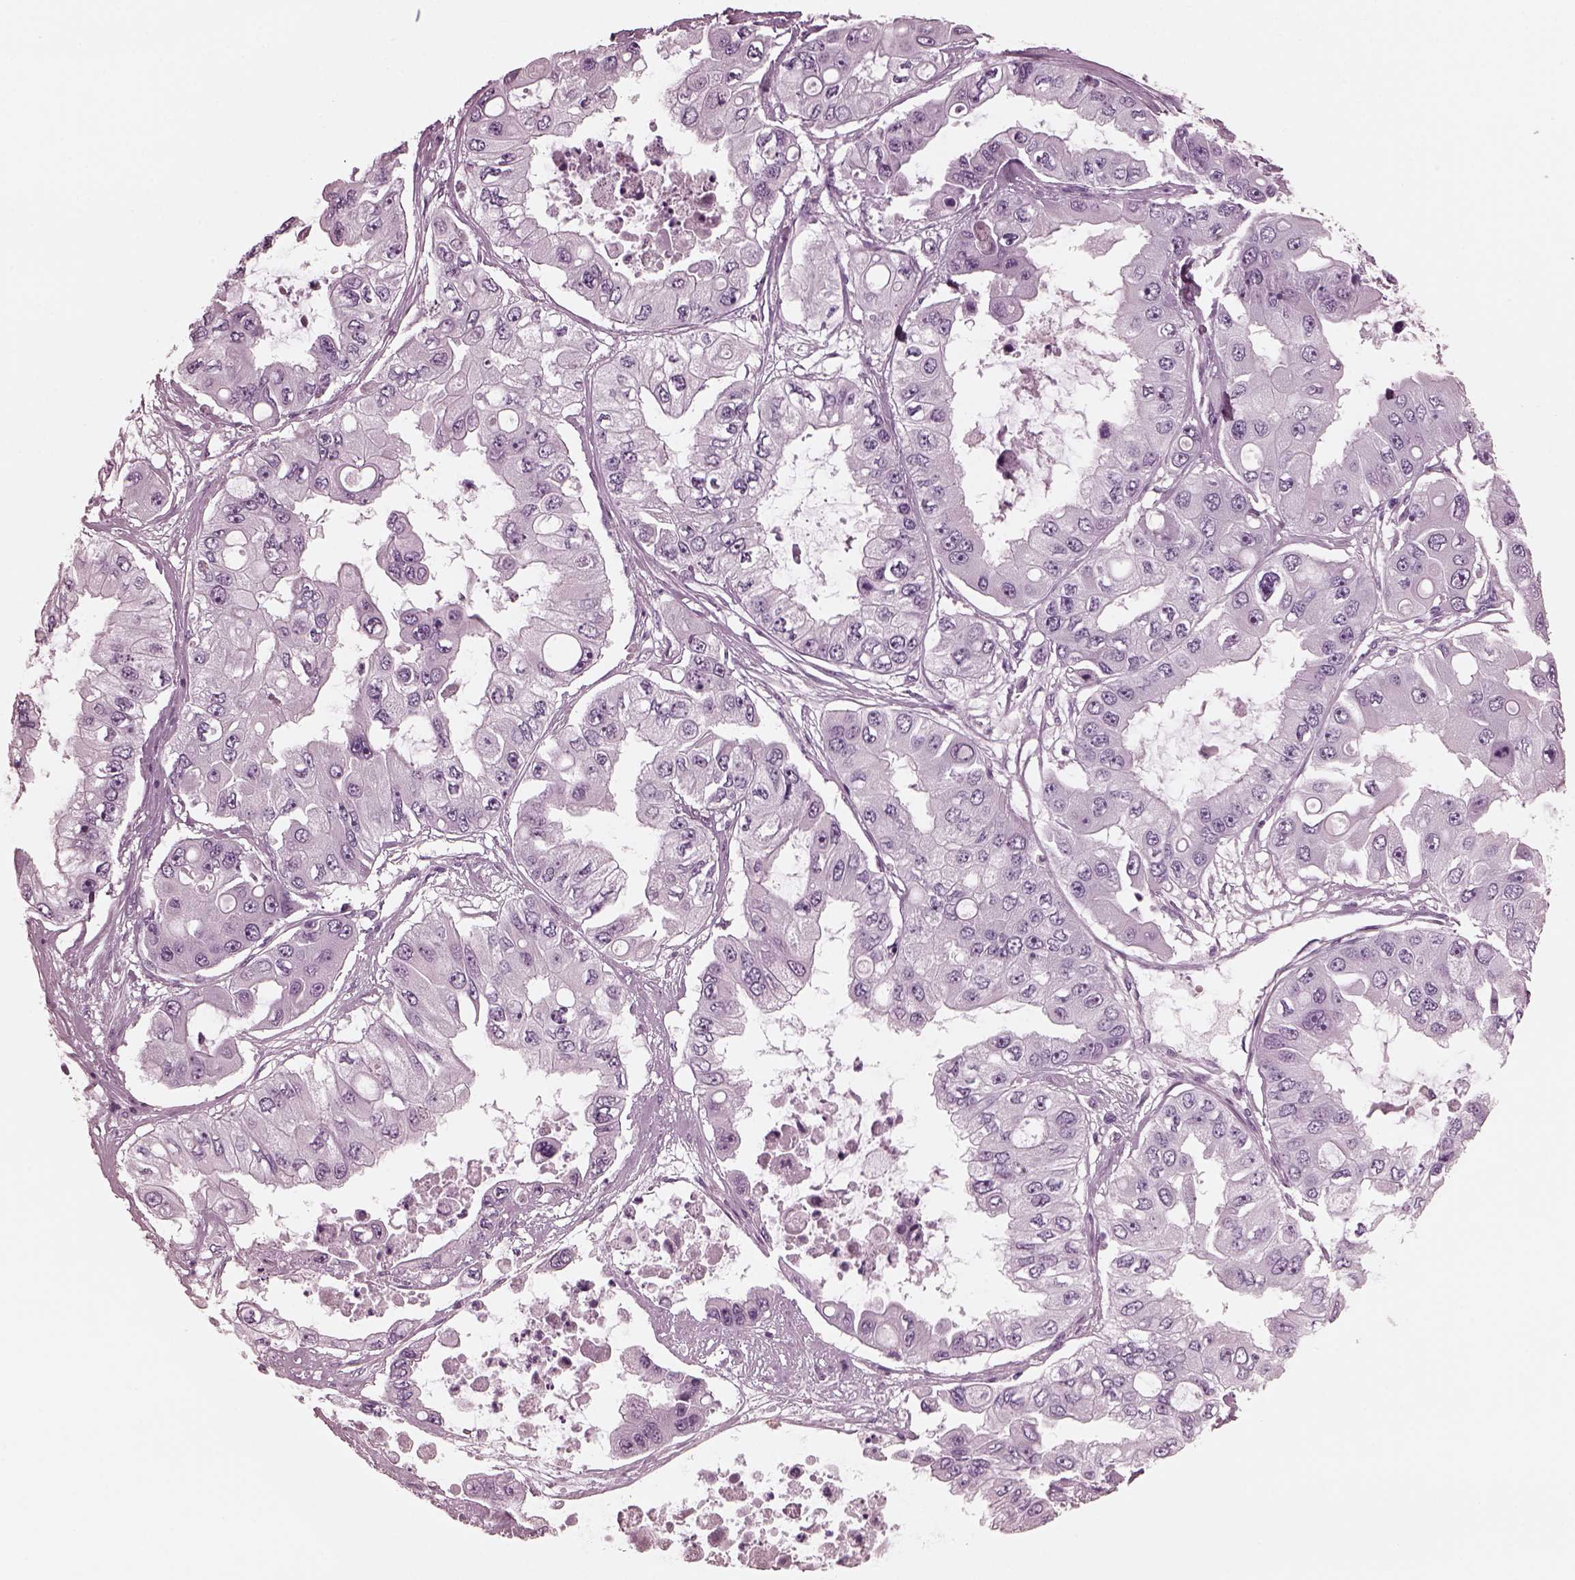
{"staining": {"intensity": "negative", "quantity": "none", "location": "none"}, "tissue": "ovarian cancer", "cell_type": "Tumor cells", "image_type": "cancer", "snomed": [{"axis": "morphology", "description": "Cystadenocarcinoma, serous, NOS"}, {"axis": "topography", "description": "Ovary"}], "caption": "This is an immunohistochemistry photomicrograph of ovarian cancer (serous cystadenocarcinoma). There is no positivity in tumor cells.", "gene": "CGA", "patient": {"sex": "female", "age": 56}}